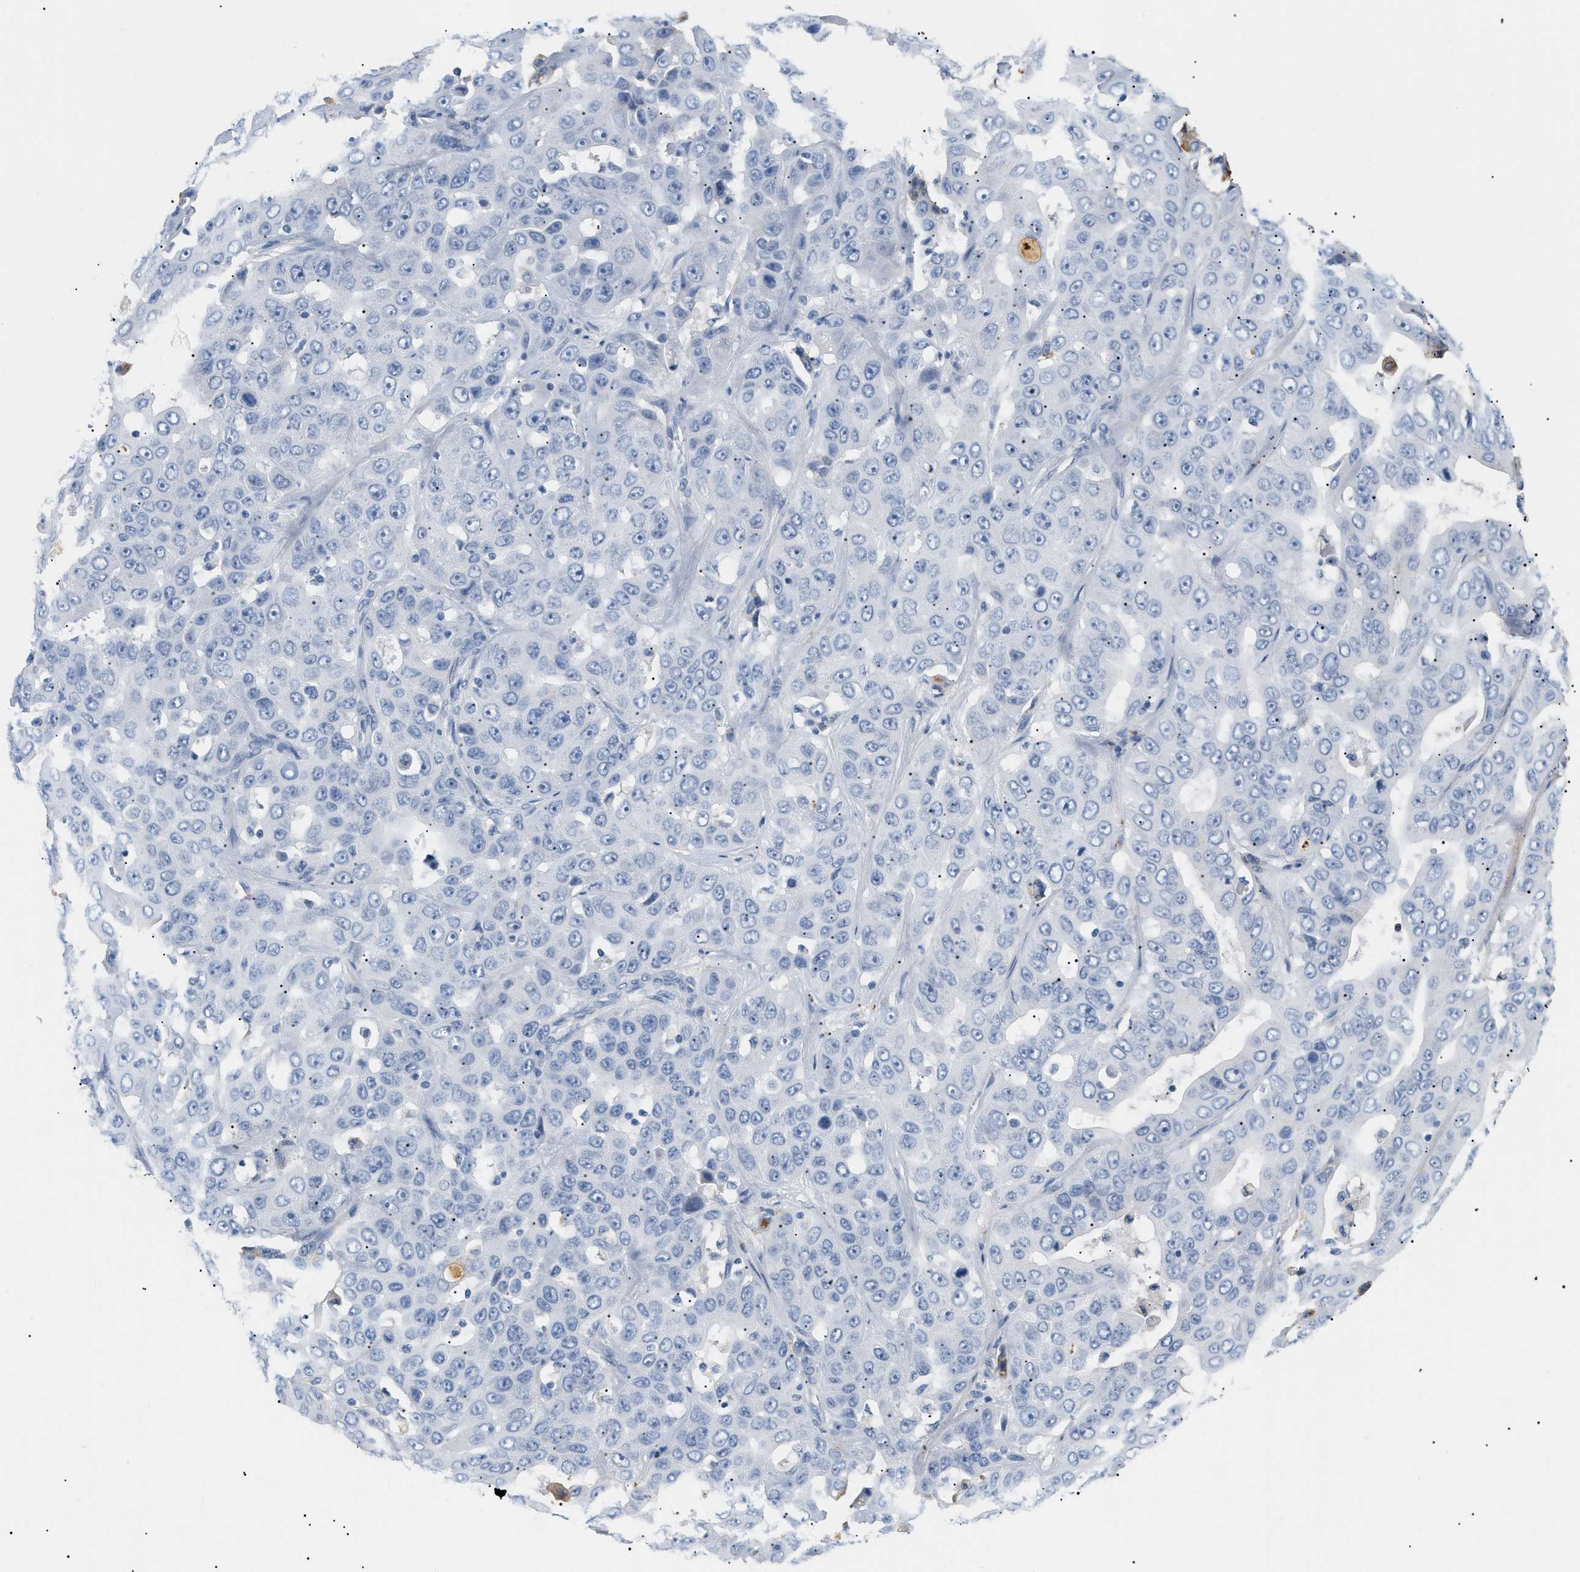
{"staining": {"intensity": "negative", "quantity": "none", "location": "none"}, "tissue": "liver cancer", "cell_type": "Tumor cells", "image_type": "cancer", "snomed": [{"axis": "morphology", "description": "Cholangiocarcinoma"}, {"axis": "topography", "description": "Liver"}], "caption": "Photomicrograph shows no significant protein expression in tumor cells of liver cancer. (Immunohistochemistry (ihc), brightfield microscopy, high magnification).", "gene": "CFH", "patient": {"sex": "female", "age": 52}}